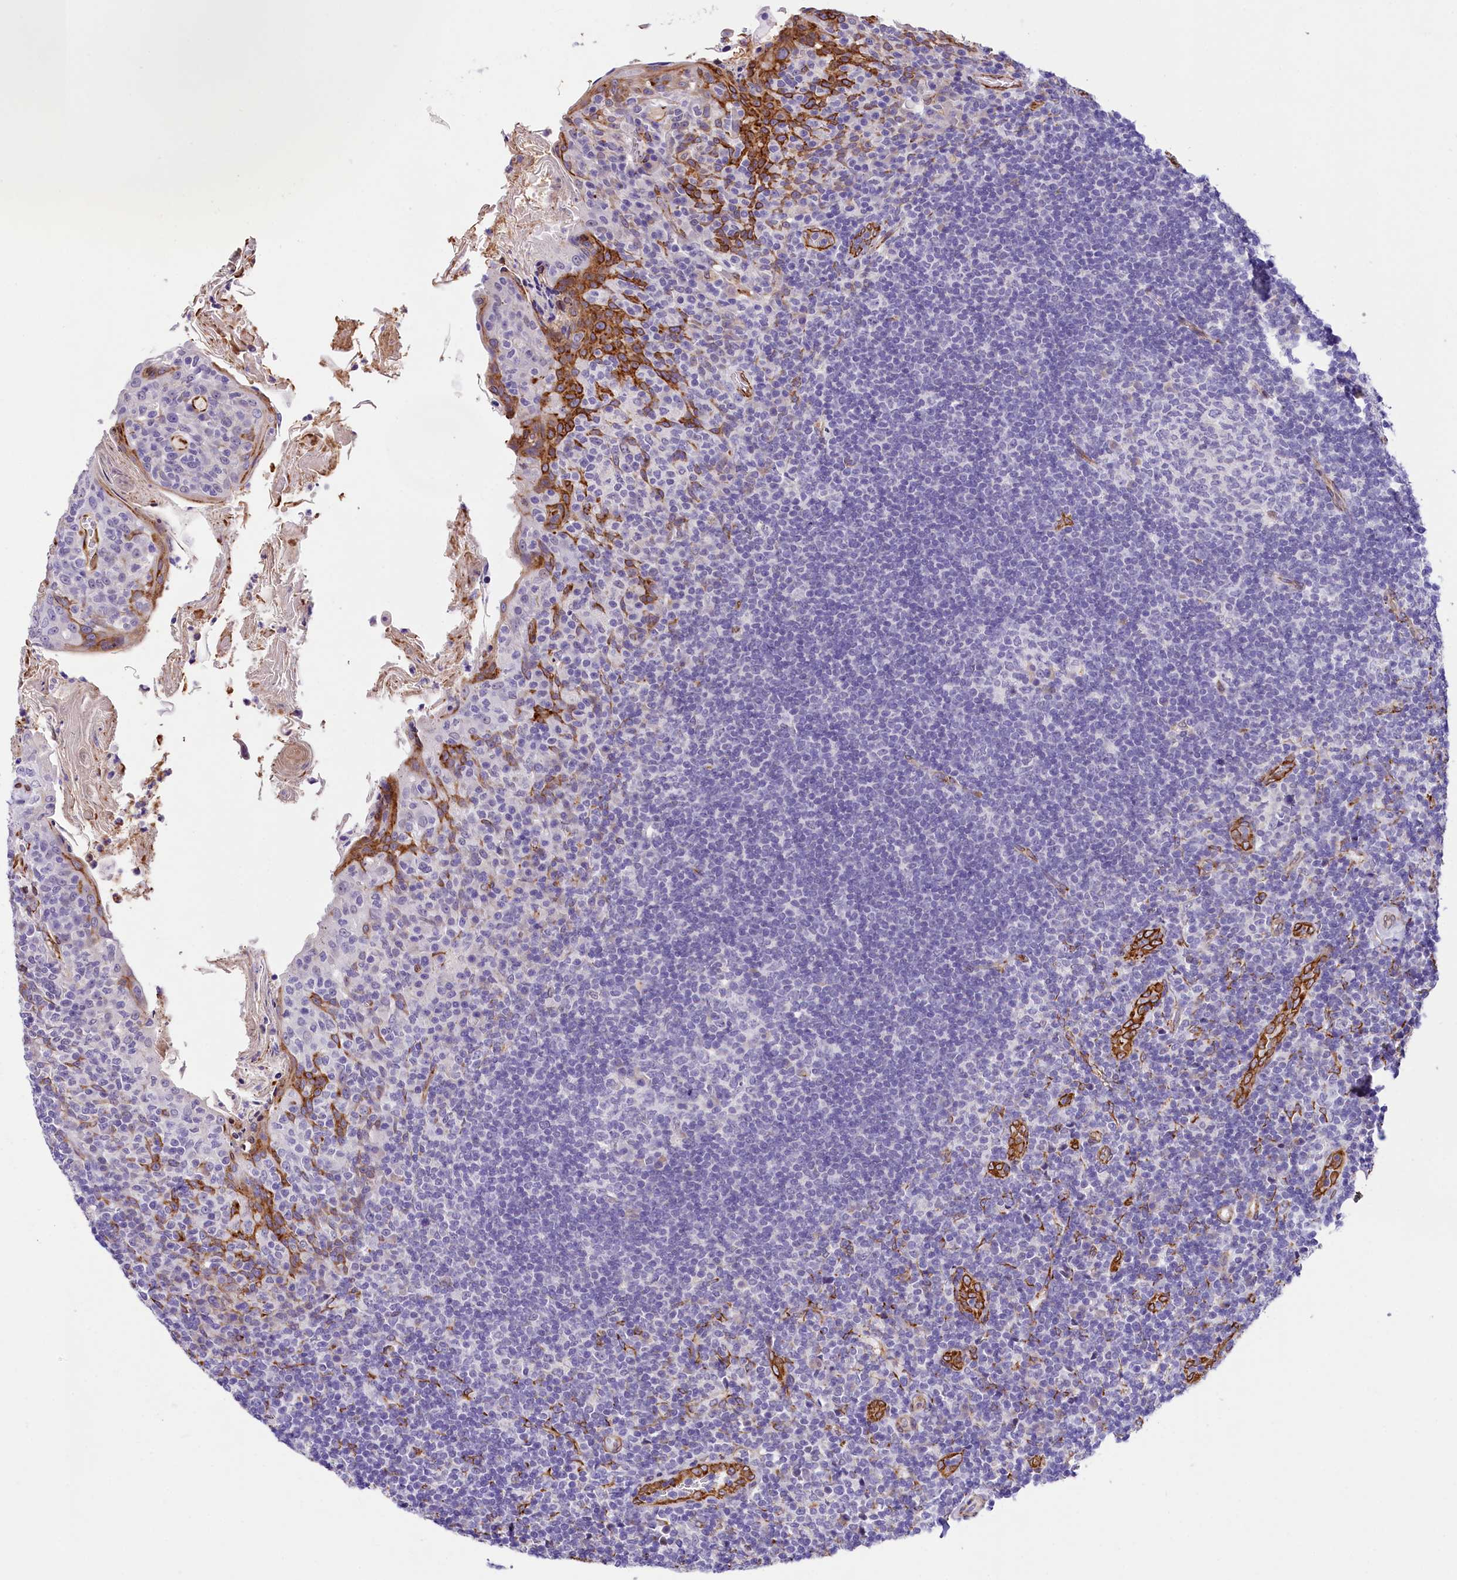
{"staining": {"intensity": "negative", "quantity": "none", "location": "none"}, "tissue": "tonsil", "cell_type": "Germinal center cells", "image_type": "normal", "snomed": [{"axis": "morphology", "description": "Normal tissue, NOS"}, {"axis": "topography", "description": "Tonsil"}], "caption": "IHC histopathology image of normal tonsil: human tonsil stained with DAB demonstrates no significant protein expression in germinal center cells.", "gene": "ITGA1", "patient": {"sex": "female", "age": 10}}